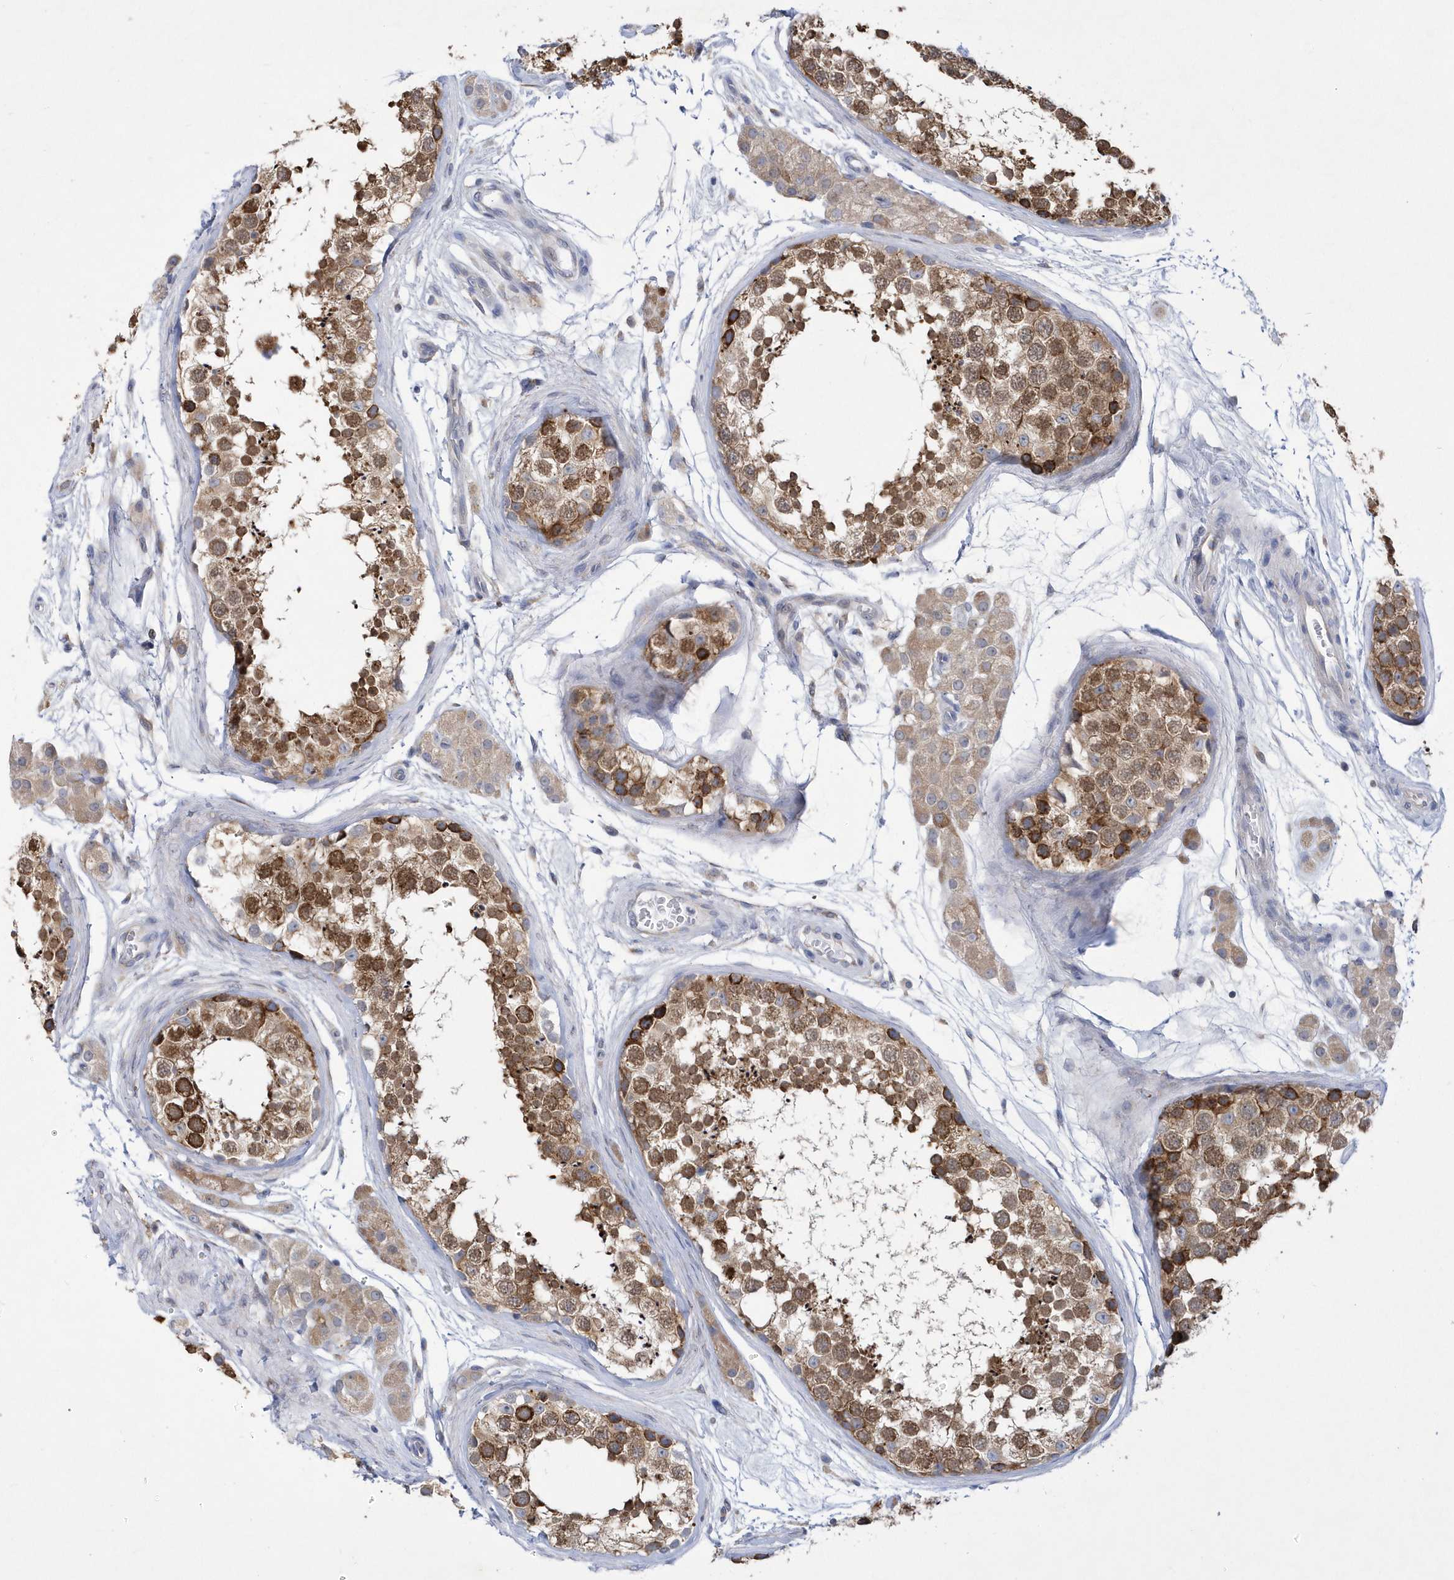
{"staining": {"intensity": "moderate", "quantity": ">75%", "location": "cytoplasmic/membranous"}, "tissue": "testis", "cell_type": "Cells in seminiferous ducts", "image_type": "normal", "snomed": [{"axis": "morphology", "description": "Normal tissue, NOS"}, {"axis": "topography", "description": "Testis"}], "caption": "A brown stain highlights moderate cytoplasmic/membranous expression of a protein in cells in seminiferous ducts of benign testis. (brown staining indicates protein expression, while blue staining denotes nuclei).", "gene": "MED31", "patient": {"sex": "male", "age": 56}}